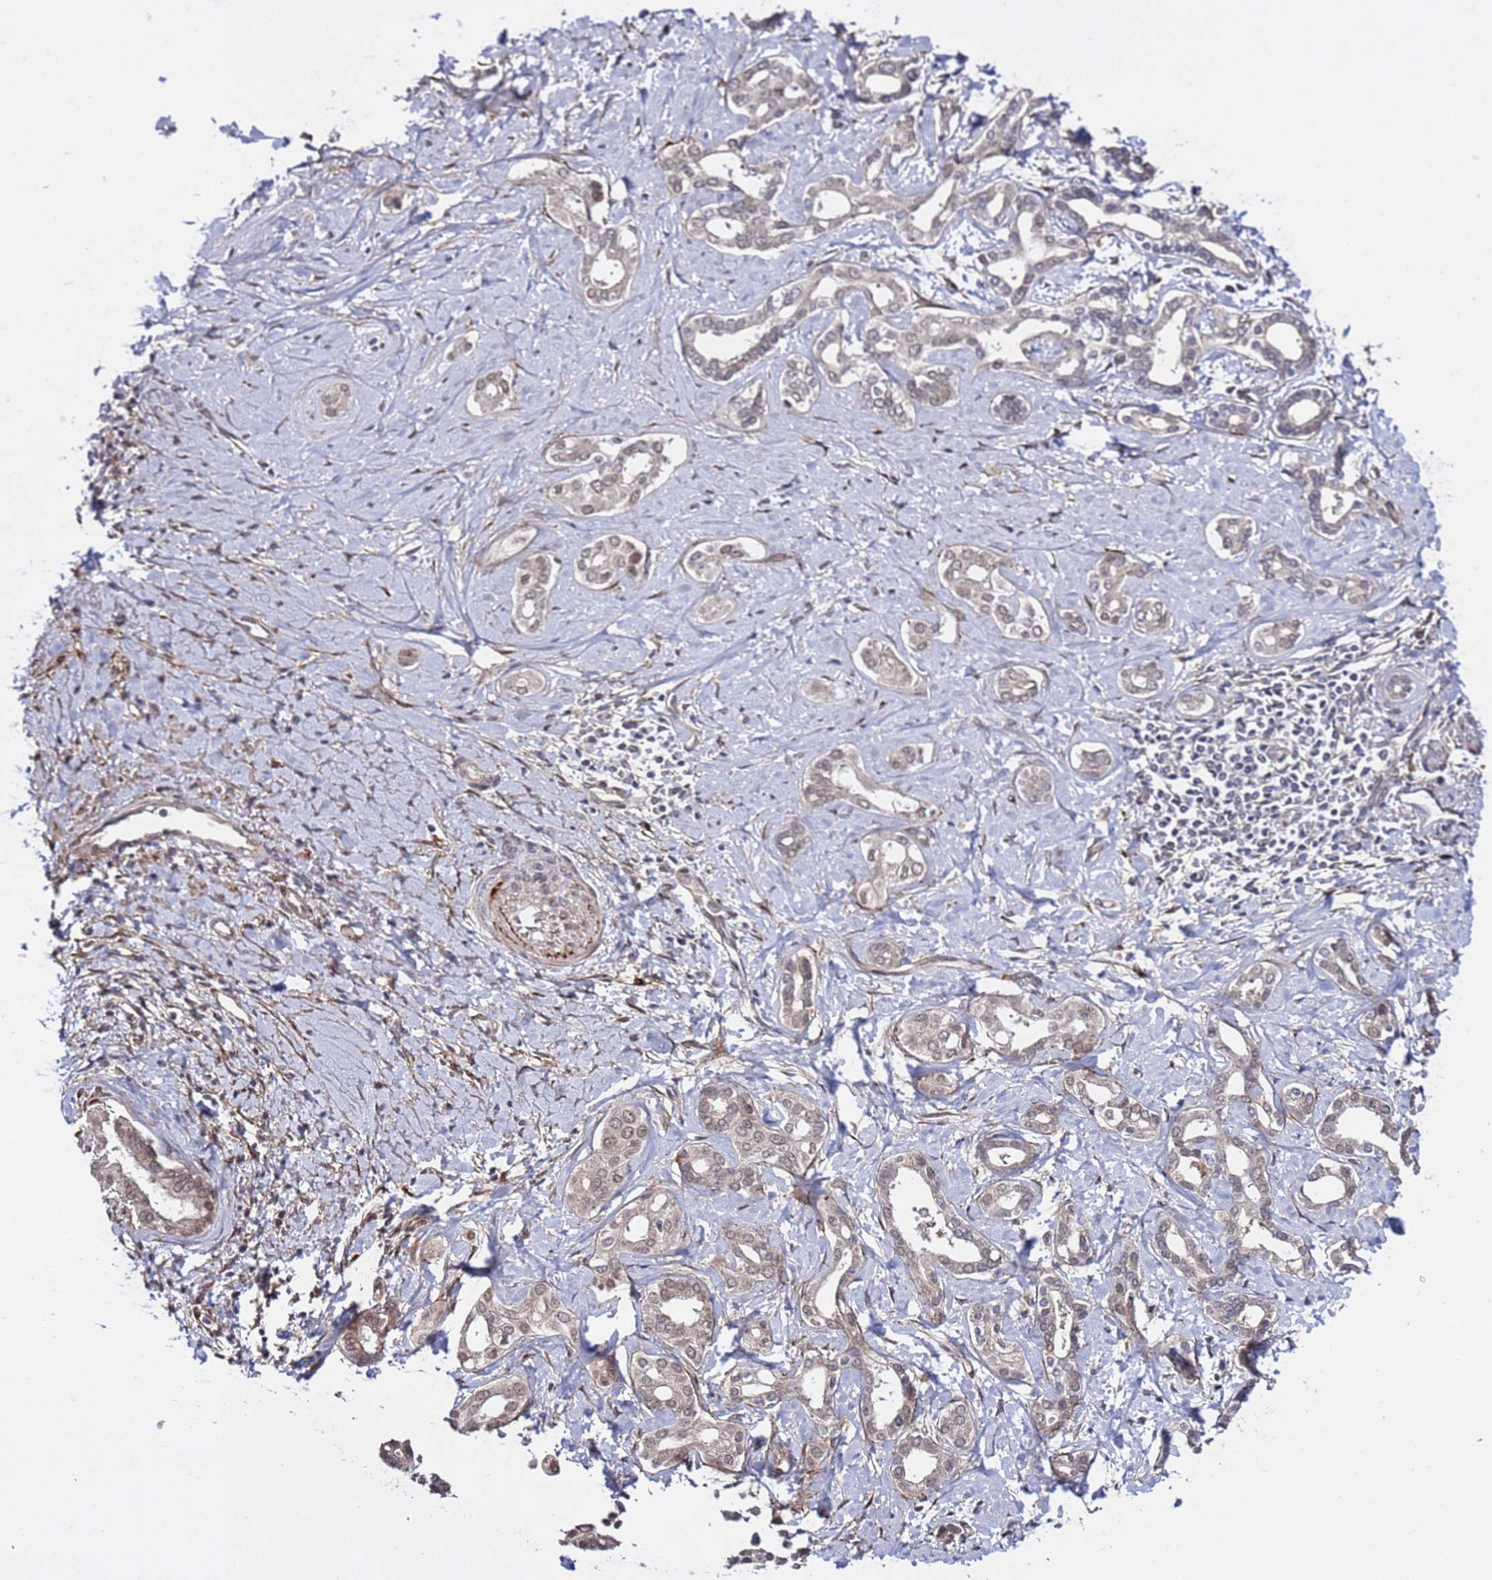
{"staining": {"intensity": "weak", "quantity": "<25%", "location": "nuclear"}, "tissue": "liver cancer", "cell_type": "Tumor cells", "image_type": "cancer", "snomed": [{"axis": "morphology", "description": "Cholangiocarcinoma"}, {"axis": "topography", "description": "Liver"}], "caption": "Immunohistochemical staining of human liver cancer displays no significant expression in tumor cells. (IHC, brightfield microscopy, high magnification).", "gene": "POLR2D", "patient": {"sex": "female", "age": 77}}